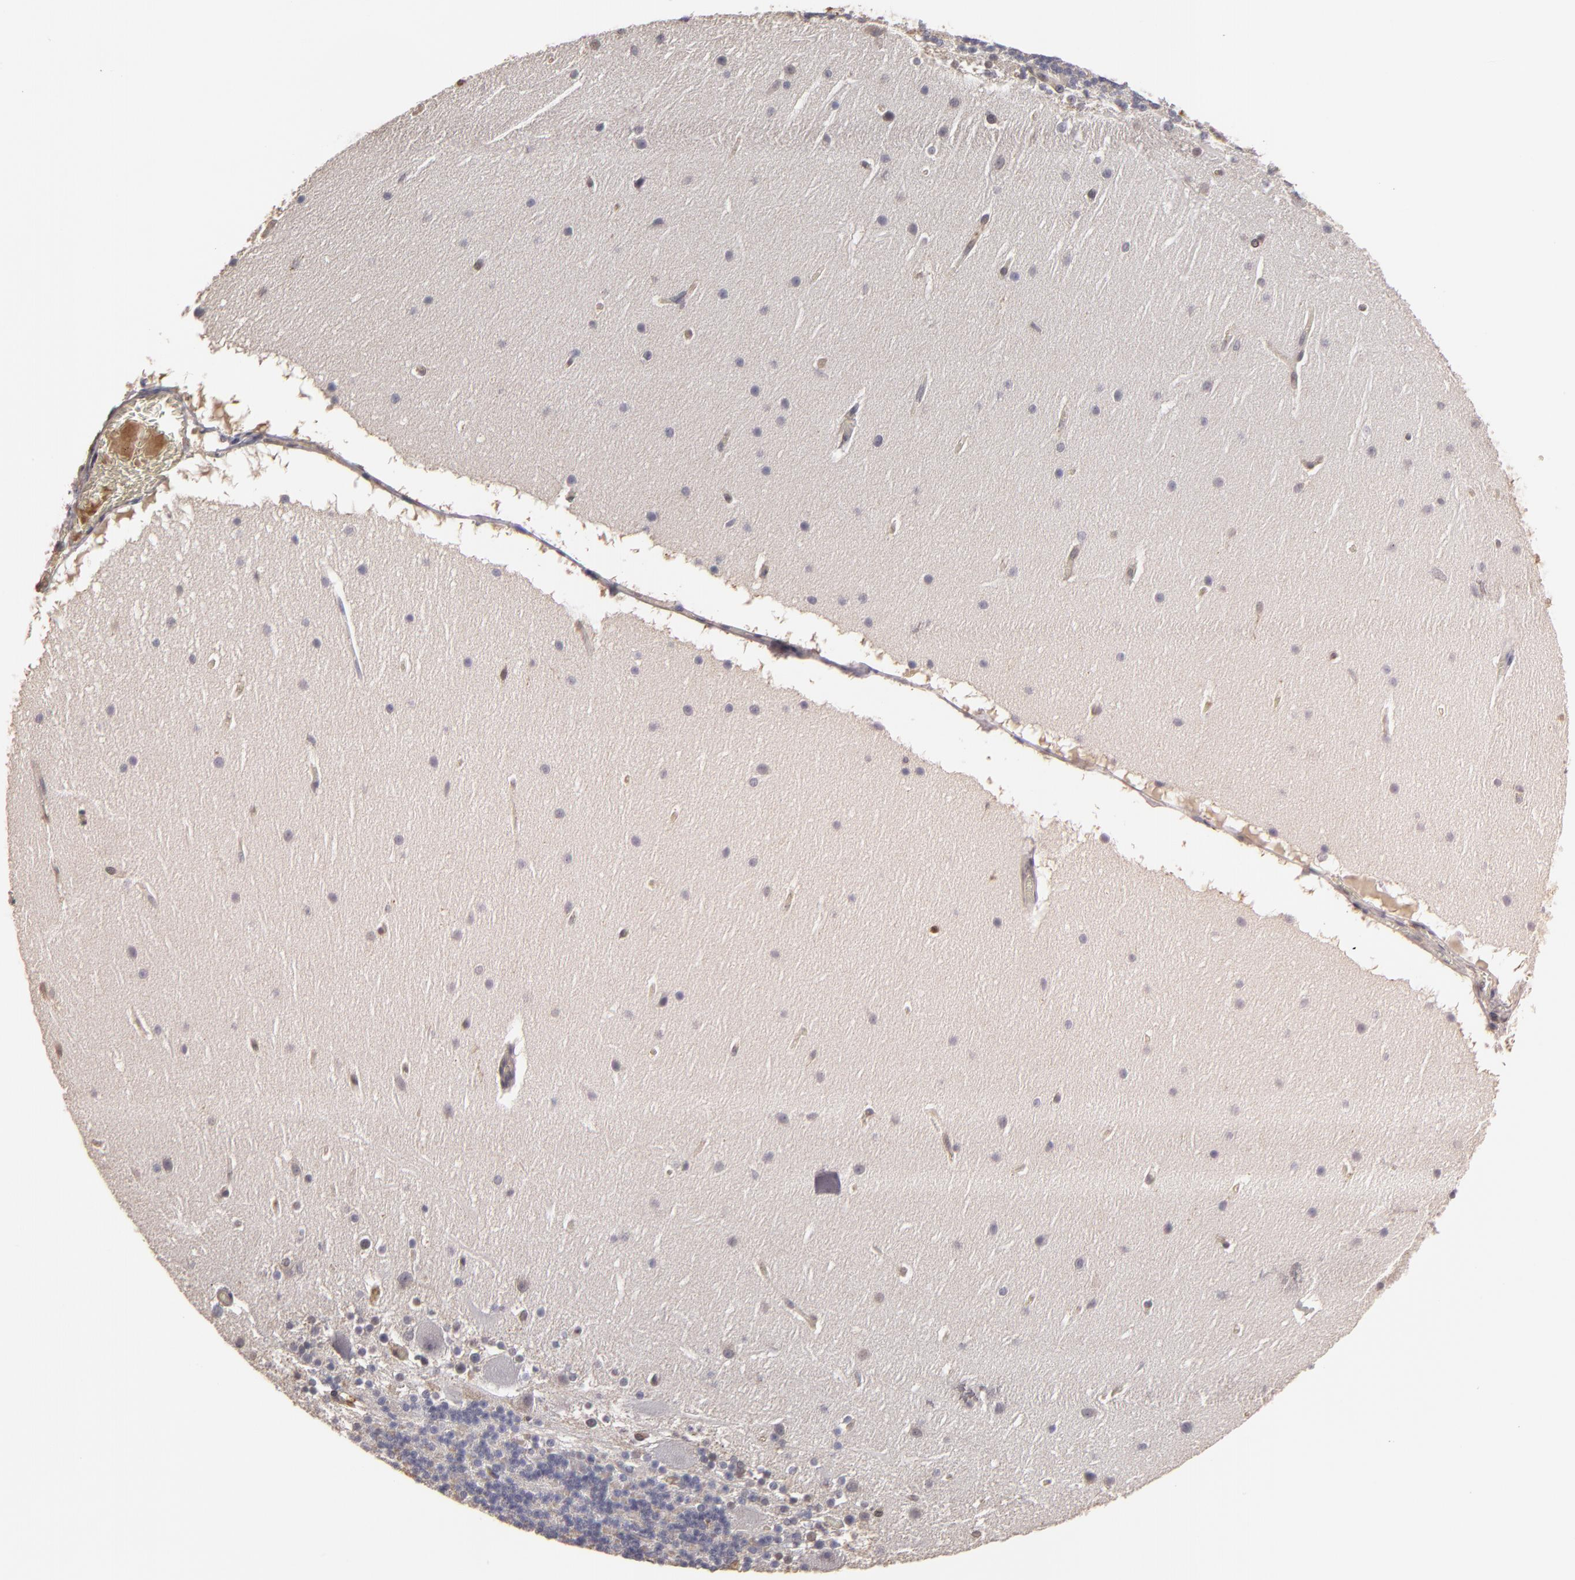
{"staining": {"intensity": "negative", "quantity": "none", "location": "none"}, "tissue": "cerebellum", "cell_type": "Cells in granular layer", "image_type": "normal", "snomed": [{"axis": "morphology", "description": "Normal tissue, NOS"}, {"axis": "topography", "description": "Cerebellum"}], "caption": "Normal cerebellum was stained to show a protein in brown. There is no significant positivity in cells in granular layer. (Brightfield microscopy of DAB immunohistochemistry at high magnification).", "gene": "RO60", "patient": {"sex": "female", "age": 19}}